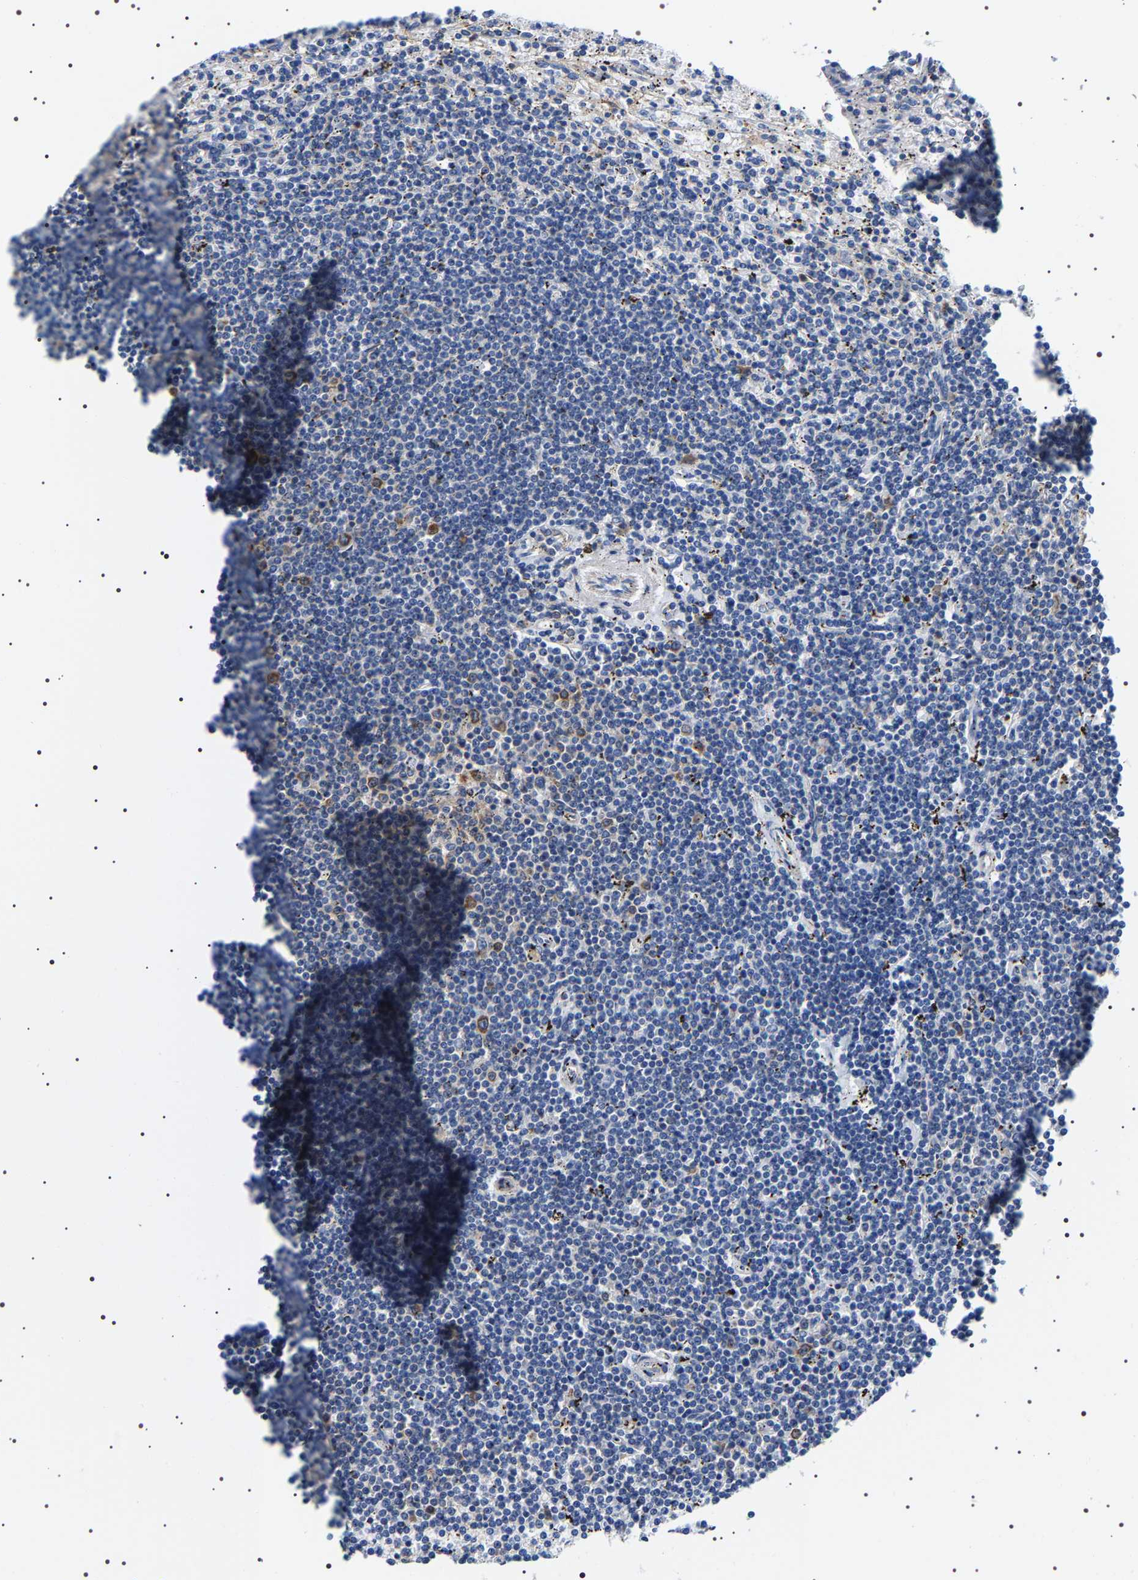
{"staining": {"intensity": "moderate", "quantity": "<25%", "location": "cytoplasmic/membranous"}, "tissue": "lymphoma", "cell_type": "Tumor cells", "image_type": "cancer", "snomed": [{"axis": "morphology", "description": "Malignant lymphoma, non-Hodgkin's type, Low grade"}, {"axis": "topography", "description": "Spleen"}], "caption": "Lymphoma stained with a protein marker demonstrates moderate staining in tumor cells.", "gene": "SQLE", "patient": {"sex": "male", "age": 76}}